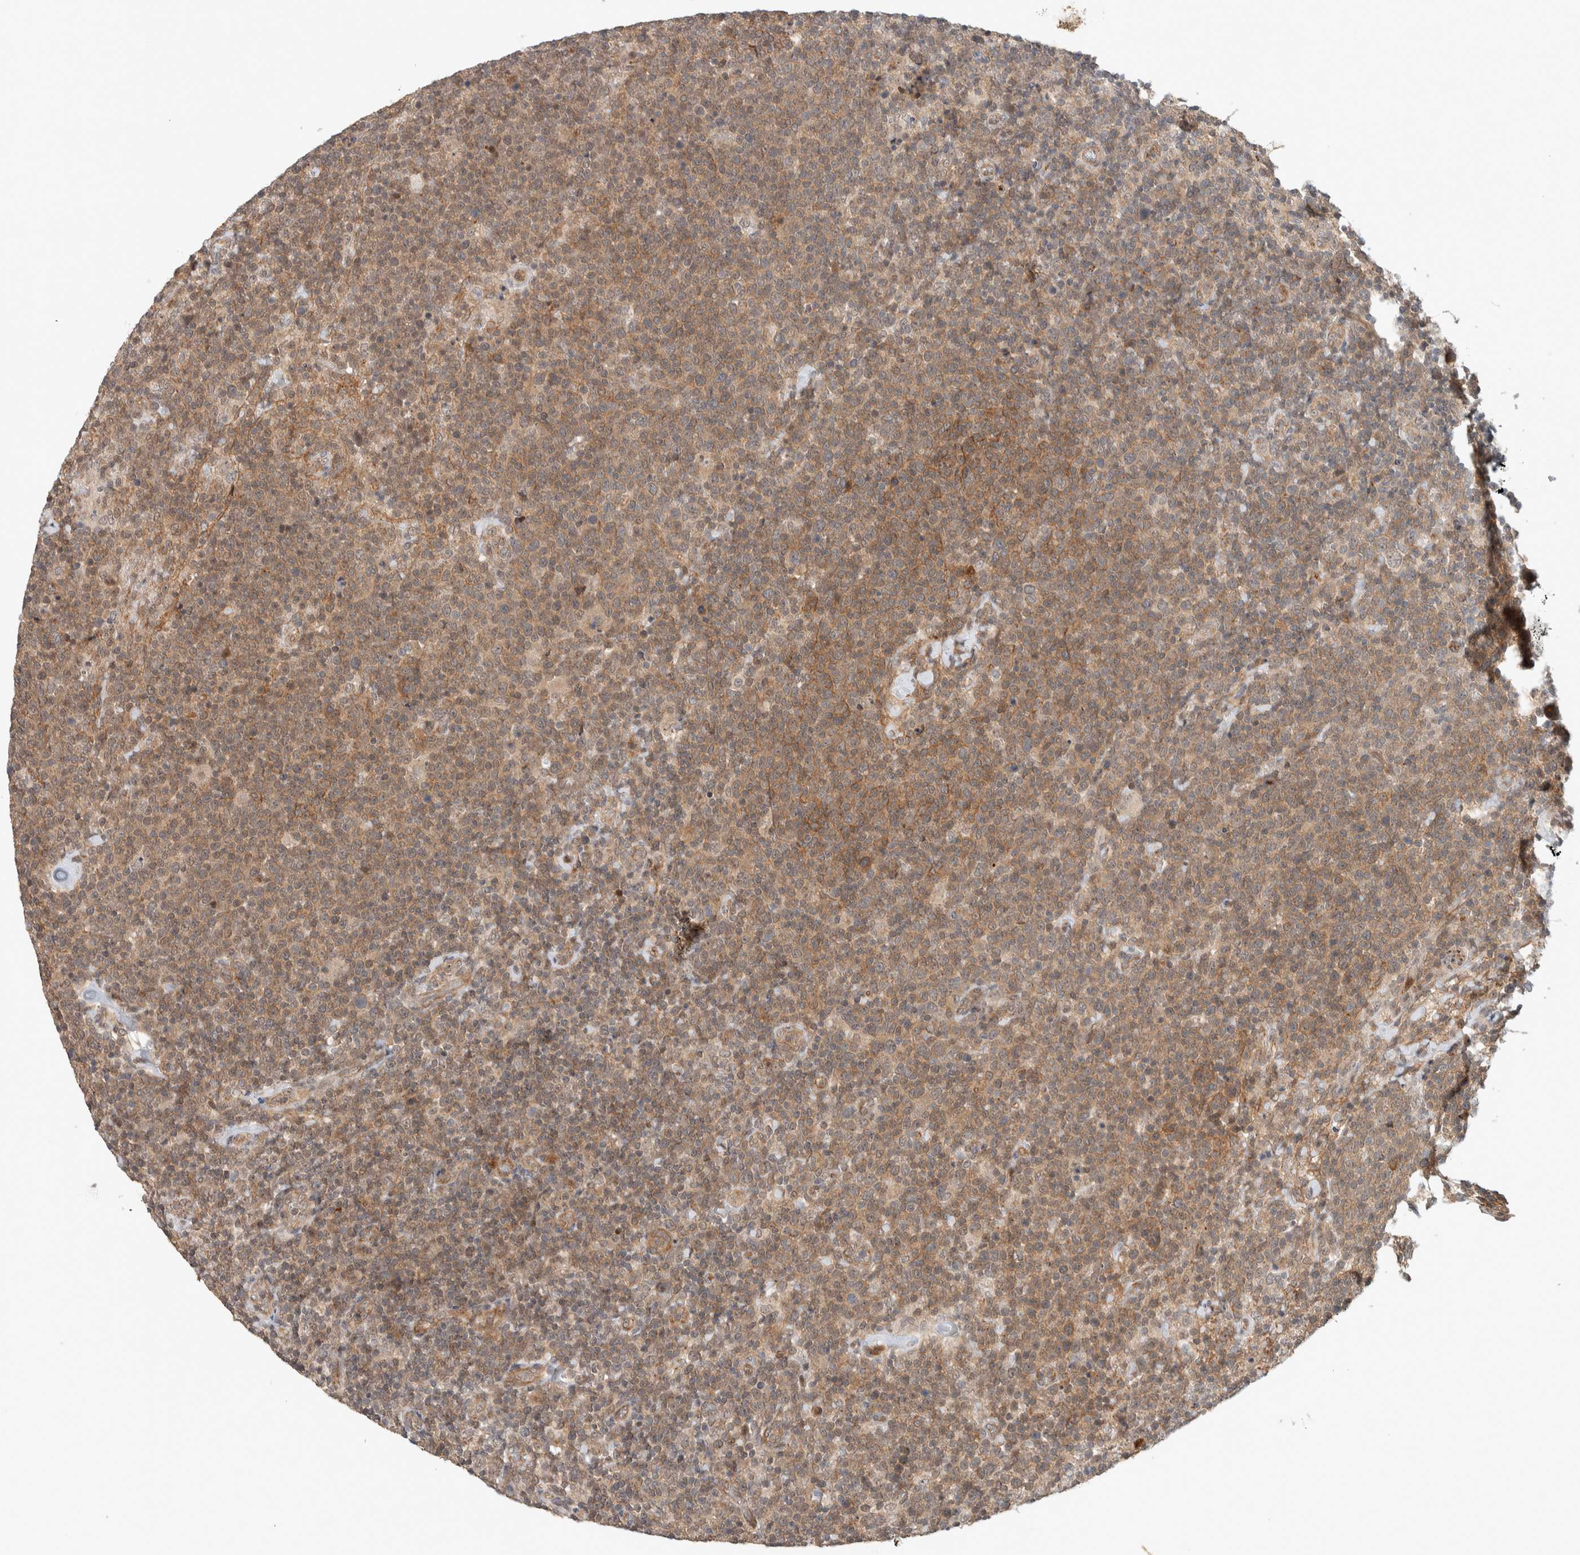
{"staining": {"intensity": "moderate", "quantity": ">75%", "location": "cytoplasmic/membranous"}, "tissue": "lymphoma", "cell_type": "Tumor cells", "image_type": "cancer", "snomed": [{"axis": "morphology", "description": "Malignant lymphoma, non-Hodgkin's type, High grade"}, {"axis": "topography", "description": "Lymph node"}], "caption": "DAB (3,3'-diaminobenzidine) immunohistochemical staining of malignant lymphoma, non-Hodgkin's type (high-grade) displays moderate cytoplasmic/membranous protein staining in approximately >75% of tumor cells. (DAB (3,3'-diaminobenzidine) = brown stain, brightfield microscopy at high magnification).", "gene": "DEPTOR", "patient": {"sex": "male", "age": 61}}